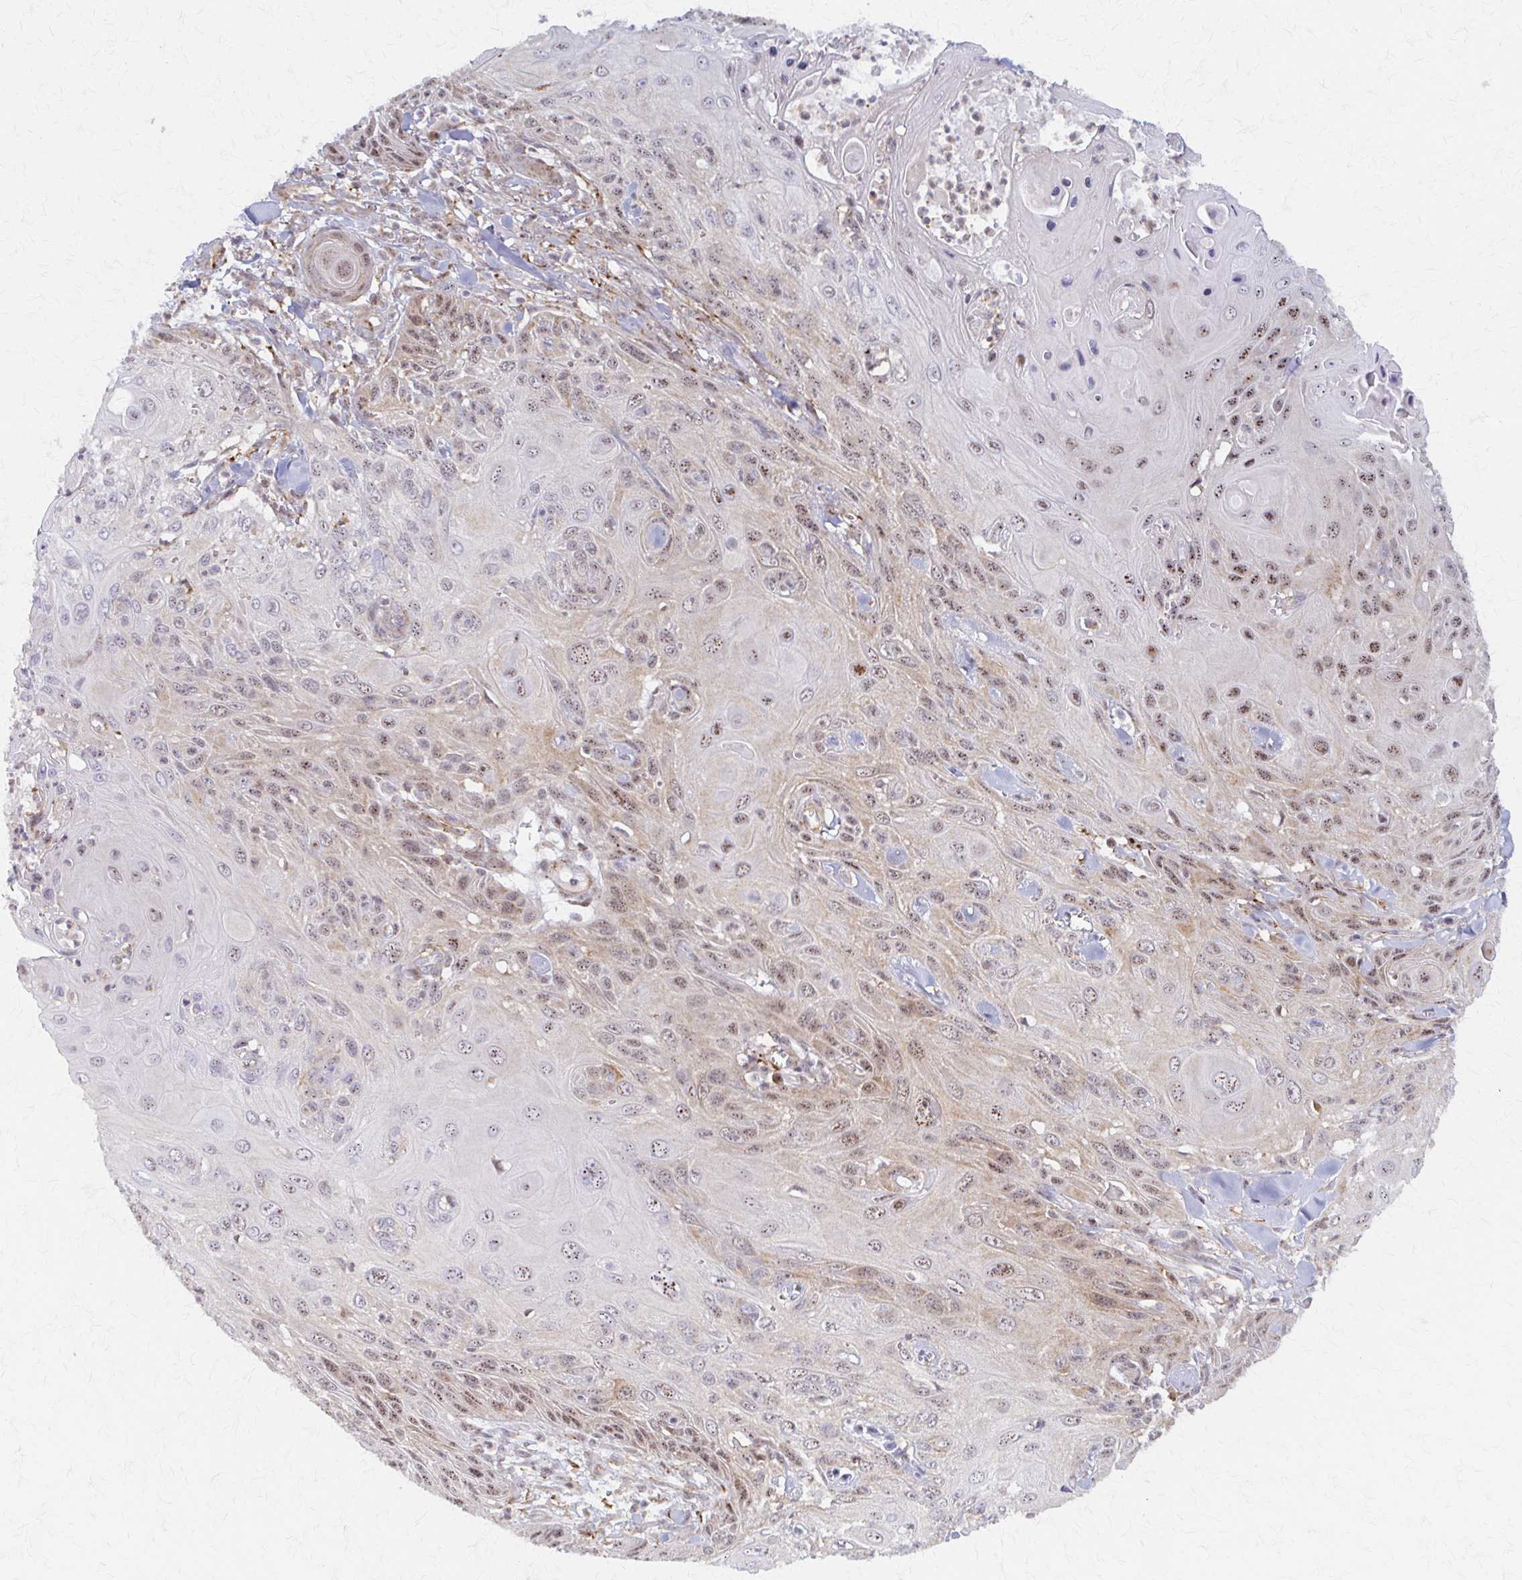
{"staining": {"intensity": "moderate", "quantity": "25%-75%", "location": "cytoplasmic/membranous,nuclear"}, "tissue": "skin cancer", "cell_type": "Tumor cells", "image_type": "cancer", "snomed": [{"axis": "morphology", "description": "Squamous cell carcinoma, NOS"}, {"axis": "topography", "description": "Skin"}, {"axis": "topography", "description": "Vulva"}], "caption": "There is medium levels of moderate cytoplasmic/membranous and nuclear expression in tumor cells of skin squamous cell carcinoma, as demonstrated by immunohistochemical staining (brown color).", "gene": "ARHGAP35", "patient": {"sex": "female", "age": 83}}